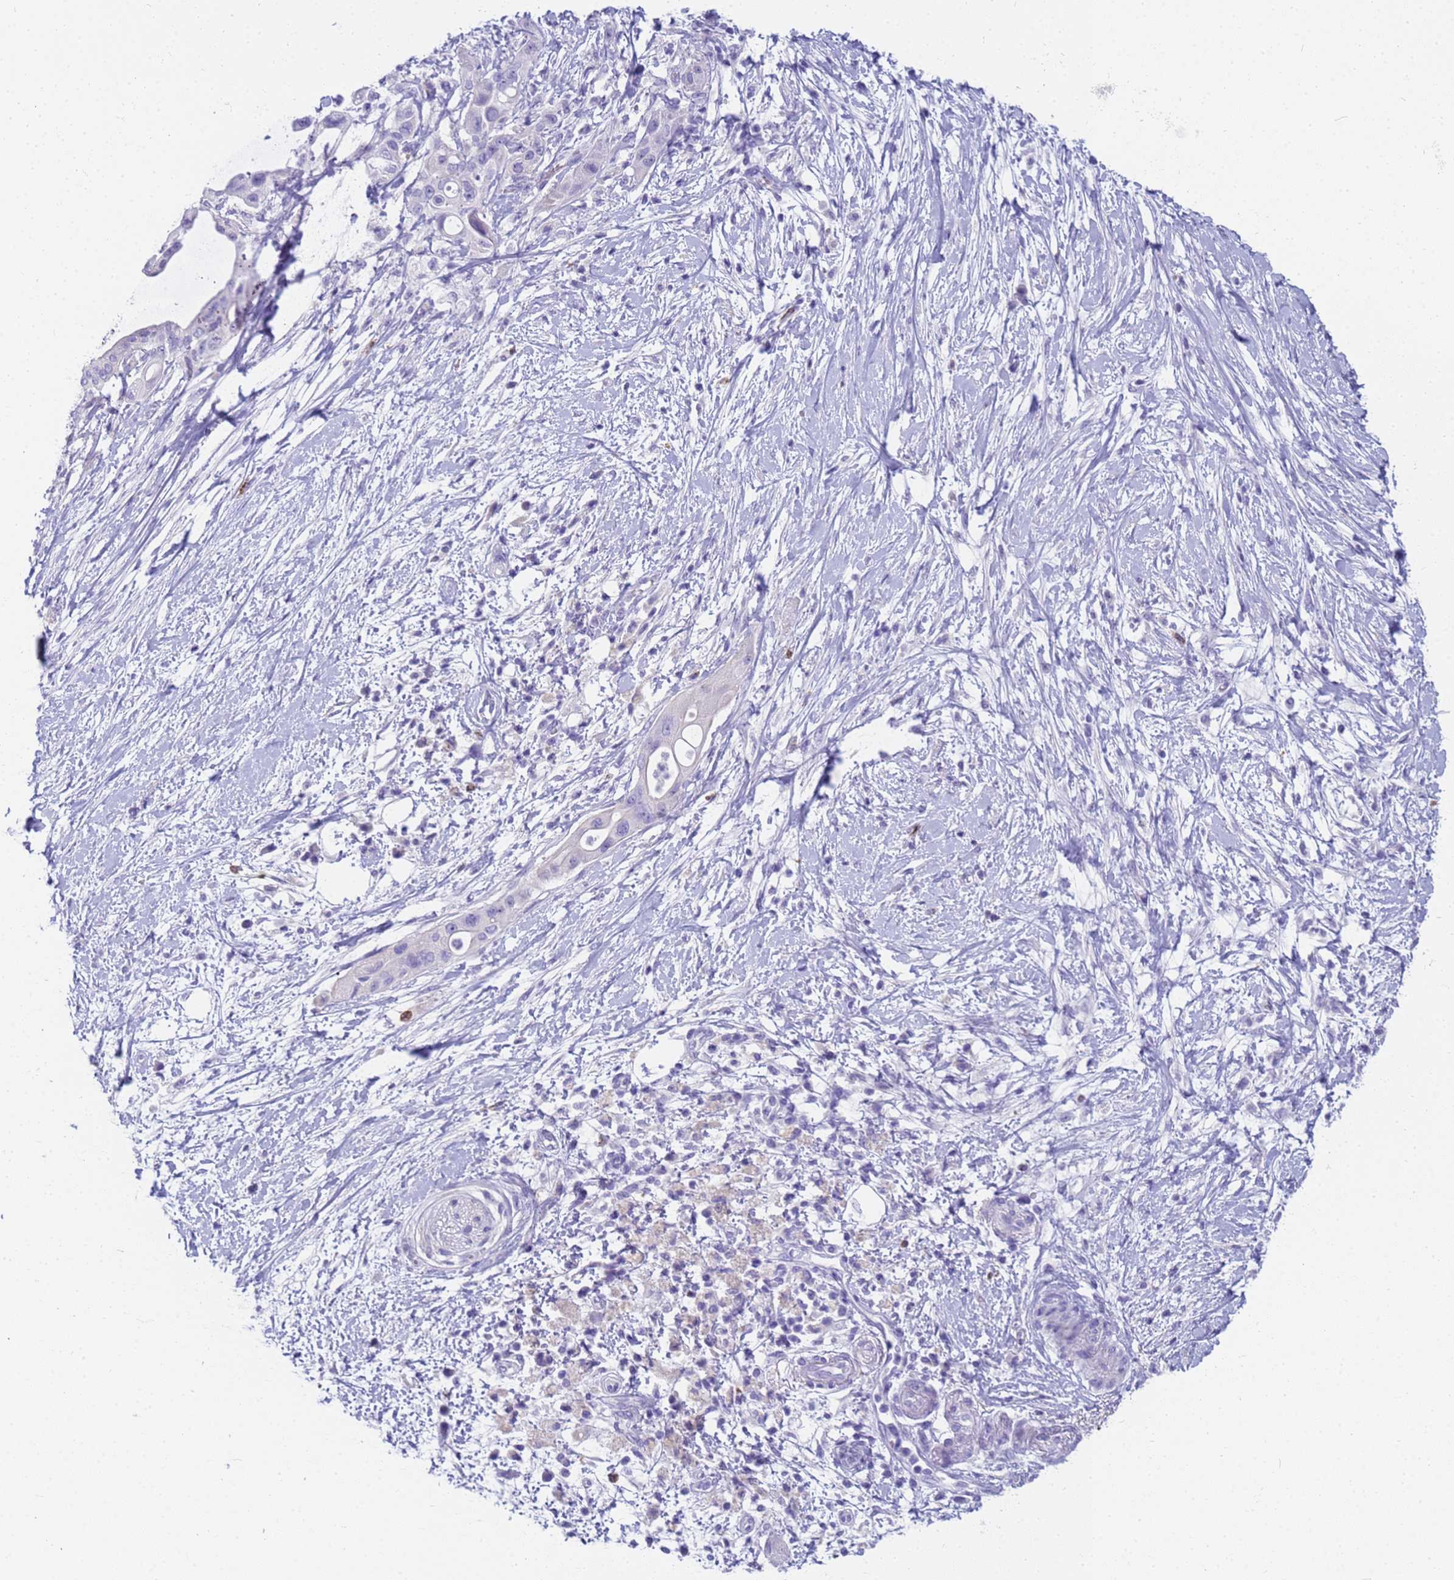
{"staining": {"intensity": "negative", "quantity": "none", "location": "none"}, "tissue": "pancreatic cancer", "cell_type": "Tumor cells", "image_type": "cancer", "snomed": [{"axis": "morphology", "description": "Adenocarcinoma, NOS"}, {"axis": "topography", "description": "Pancreas"}], "caption": "High power microscopy photomicrograph of an immunohistochemistry (IHC) histopathology image of adenocarcinoma (pancreatic), revealing no significant staining in tumor cells.", "gene": "RNASE2", "patient": {"sex": "male", "age": 68}}